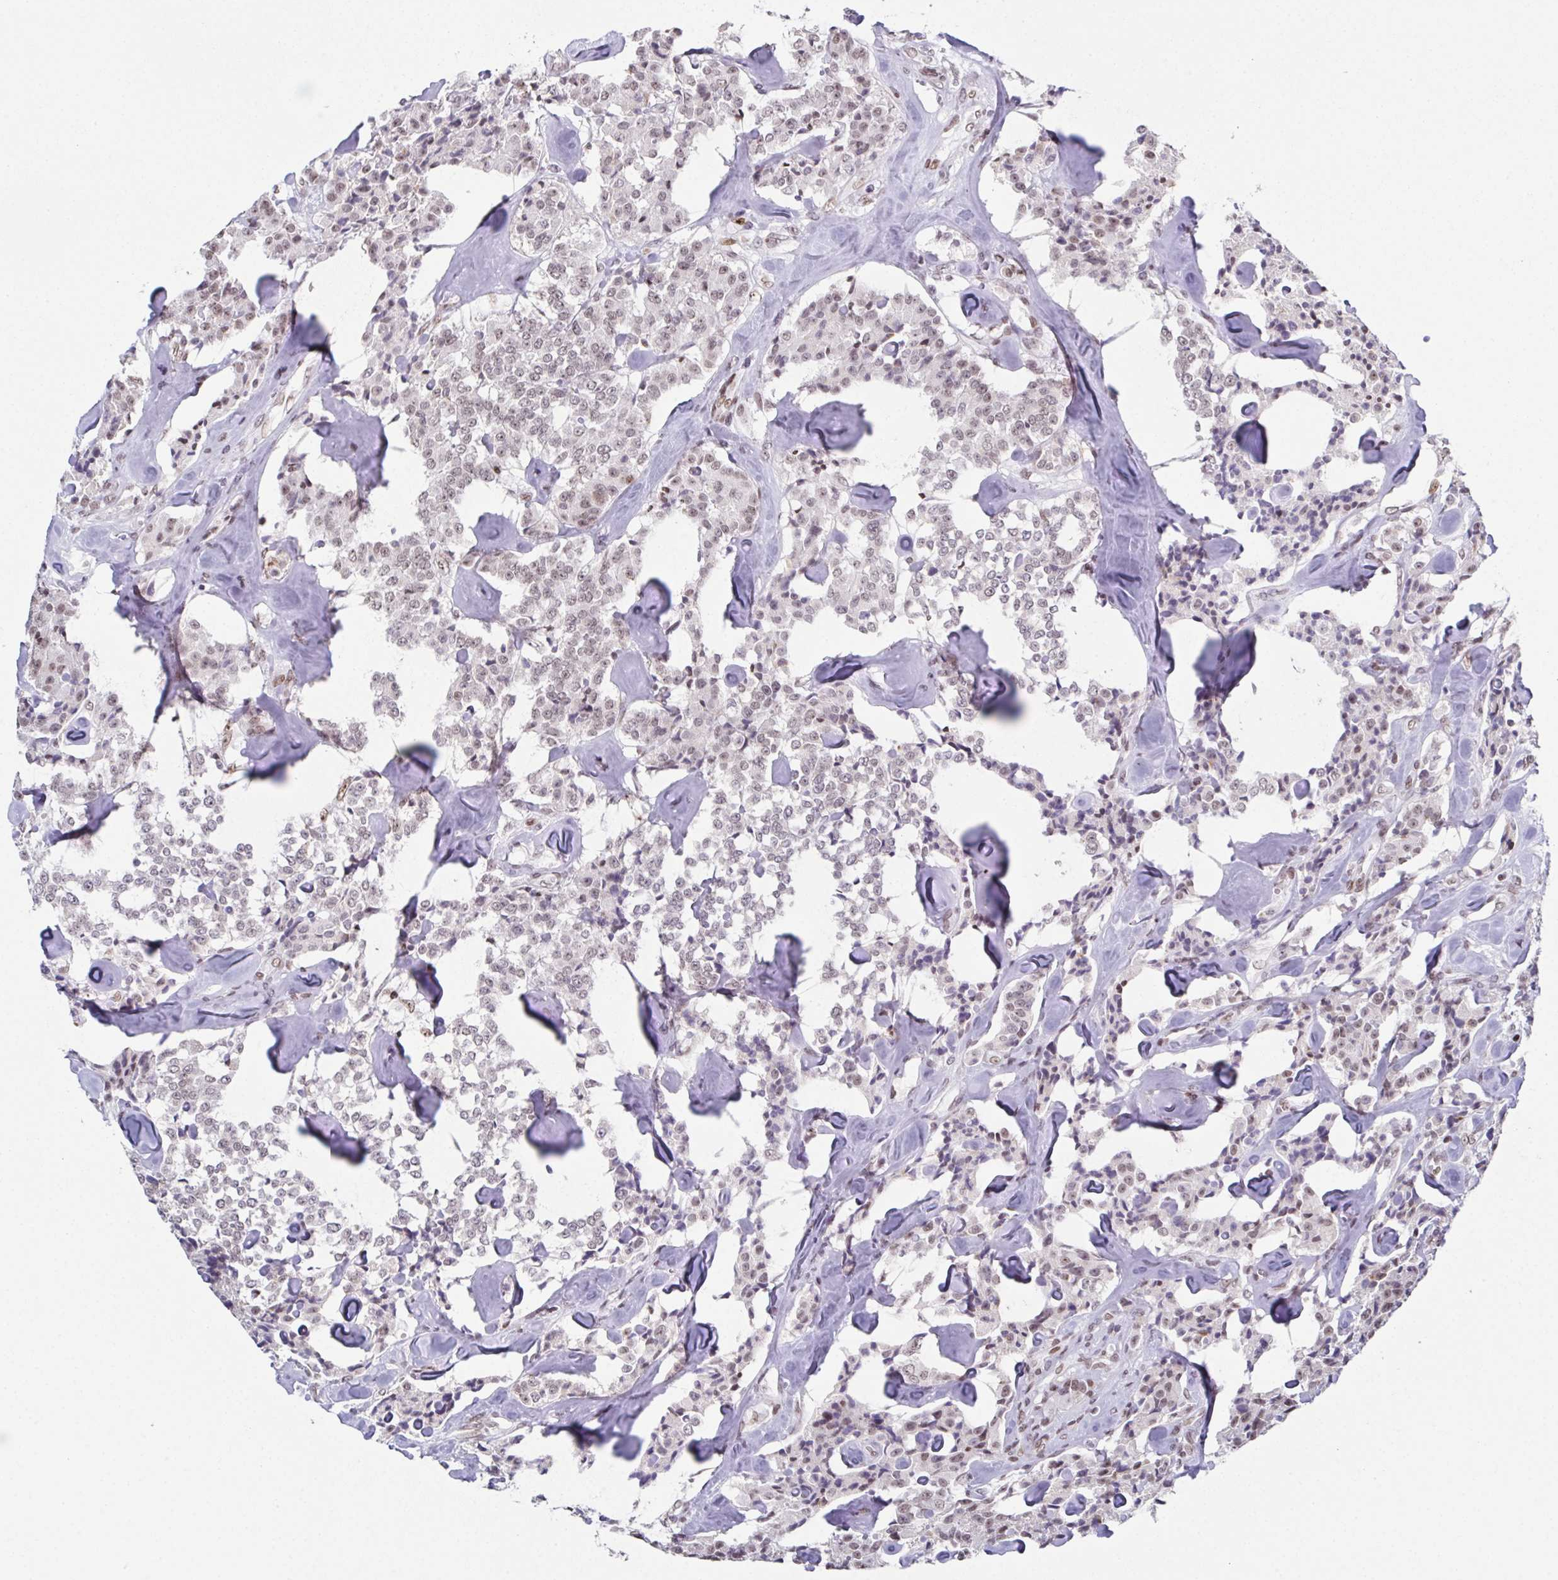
{"staining": {"intensity": "weak", "quantity": "25%-75%", "location": "nuclear"}, "tissue": "carcinoid", "cell_type": "Tumor cells", "image_type": "cancer", "snomed": [{"axis": "morphology", "description": "Carcinoid, malignant, NOS"}, {"axis": "topography", "description": "Pancreas"}], "caption": "The image shows a brown stain indicating the presence of a protein in the nuclear of tumor cells in carcinoid.", "gene": "RB1", "patient": {"sex": "male", "age": 41}}